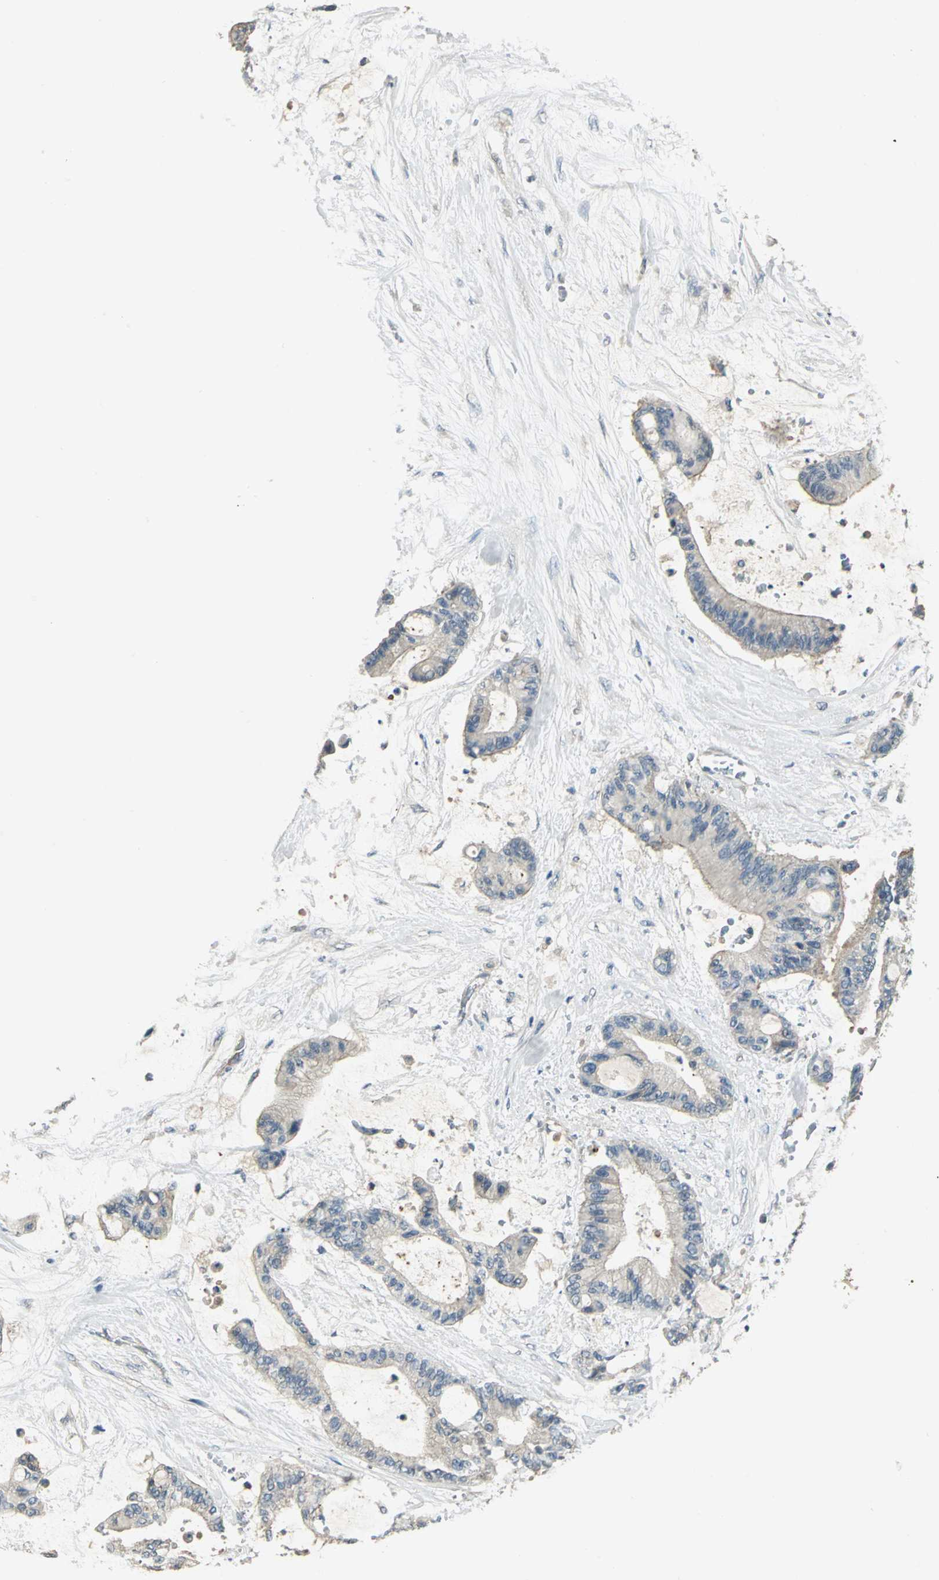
{"staining": {"intensity": "weak", "quantity": "25%-75%", "location": "cytoplasmic/membranous"}, "tissue": "liver cancer", "cell_type": "Tumor cells", "image_type": "cancer", "snomed": [{"axis": "morphology", "description": "Cholangiocarcinoma"}, {"axis": "topography", "description": "Liver"}], "caption": "The immunohistochemical stain shows weak cytoplasmic/membranous positivity in tumor cells of liver cancer tissue. Using DAB (3,3'-diaminobenzidine) (brown) and hematoxylin (blue) stains, captured at high magnification using brightfield microscopy.", "gene": "RAPGEF1", "patient": {"sex": "female", "age": 73}}